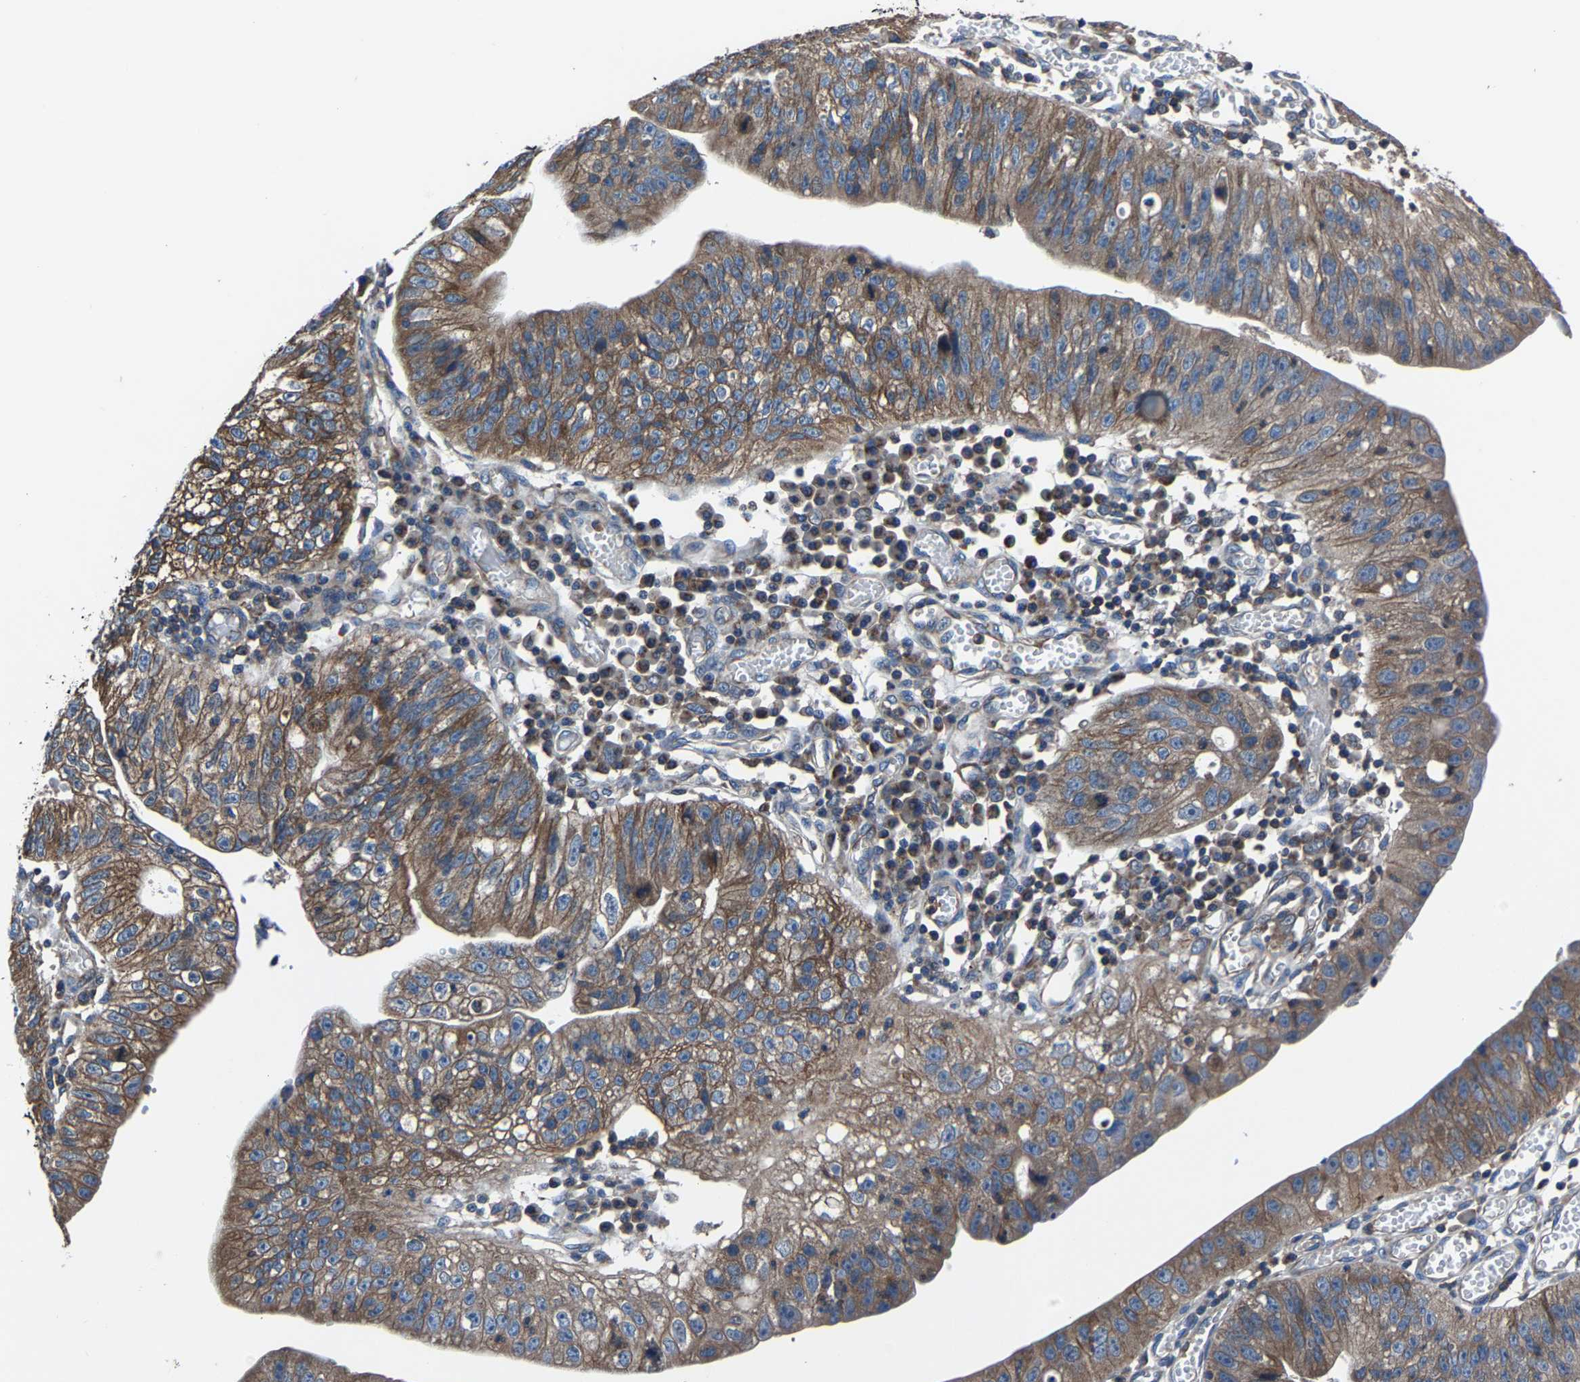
{"staining": {"intensity": "moderate", "quantity": ">75%", "location": "cytoplasmic/membranous"}, "tissue": "stomach cancer", "cell_type": "Tumor cells", "image_type": "cancer", "snomed": [{"axis": "morphology", "description": "Adenocarcinoma, NOS"}, {"axis": "topography", "description": "Stomach"}], "caption": "This image demonstrates immunohistochemistry staining of human stomach cancer, with medium moderate cytoplasmic/membranous staining in about >75% of tumor cells.", "gene": "KIAA1958", "patient": {"sex": "male", "age": 59}}